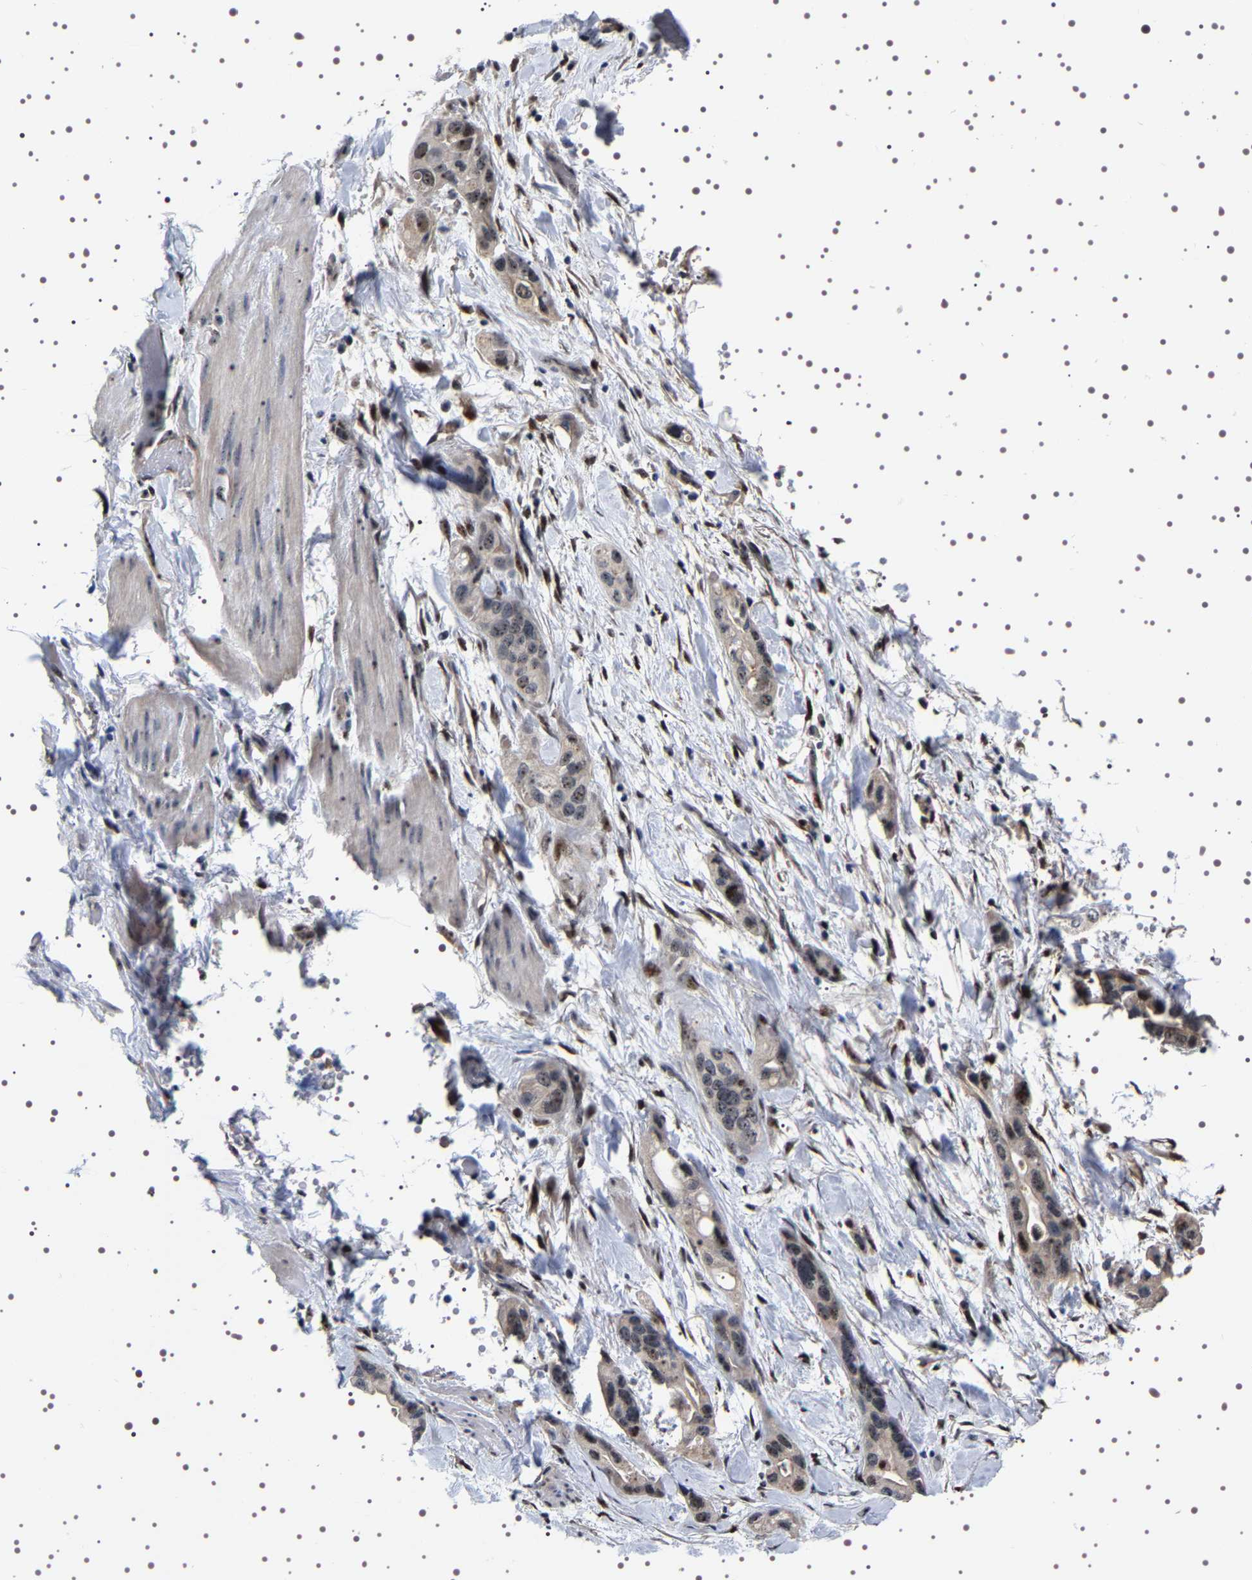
{"staining": {"intensity": "strong", "quantity": "<25%", "location": "nuclear"}, "tissue": "pancreatic cancer", "cell_type": "Tumor cells", "image_type": "cancer", "snomed": [{"axis": "morphology", "description": "Adenocarcinoma, NOS"}, {"axis": "topography", "description": "Pancreas"}], "caption": "Immunohistochemistry staining of pancreatic adenocarcinoma, which exhibits medium levels of strong nuclear staining in approximately <25% of tumor cells indicating strong nuclear protein expression. The staining was performed using DAB (brown) for protein detection and nuclei were counterstained in hematoxylin (blue).", "gene": "GNL3", "patient": {"sex": "female", "age": 77}}